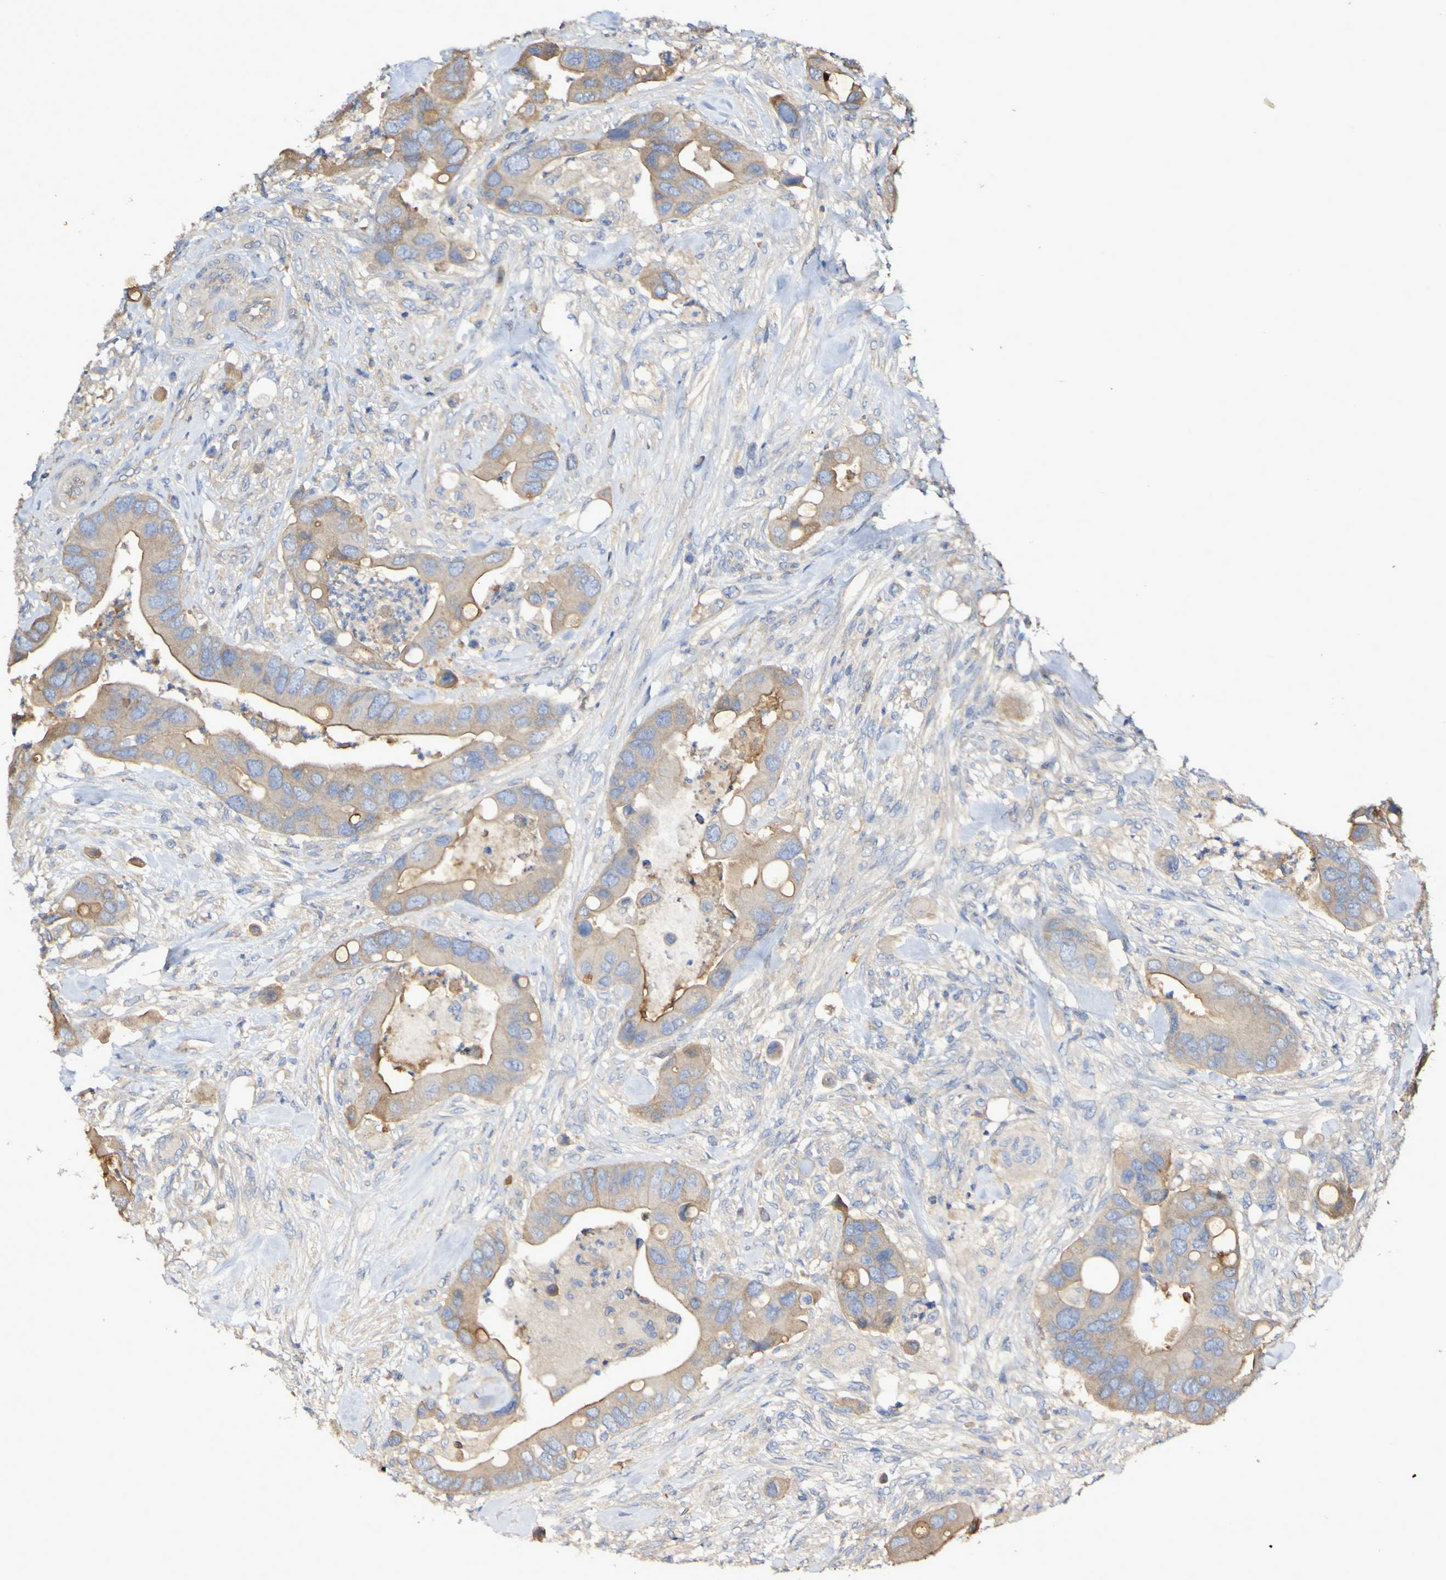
{"staining": {"intensity": "moderate", "quantity": "25%-75%", "location": "cytoplasmic/membranous"}, "tissue": "colorectal cancer", "cell_type": "Tumor cells", "image_type": "cancer", "snomed": [{"axis": "morphology", "description": "Adenocarcinoma, NOS"}, {"axis": "topography", "description": "Rectum"}], "caption": "Immunohistochemistry (IHC) (DAB (3,3'-diaminobenzidine)) staining of human adenocarcinoma (colorectal) shows moderate cytoplasmic/membranous protein positivity in about 25%-75% of tumor cells. (Stains: DAB in brown, nuclei in blue, Microscopy: brightfield microscopy at high magnification).", "gene": "SYNJ1", "patient": {"sex": "female", "age": 57}}